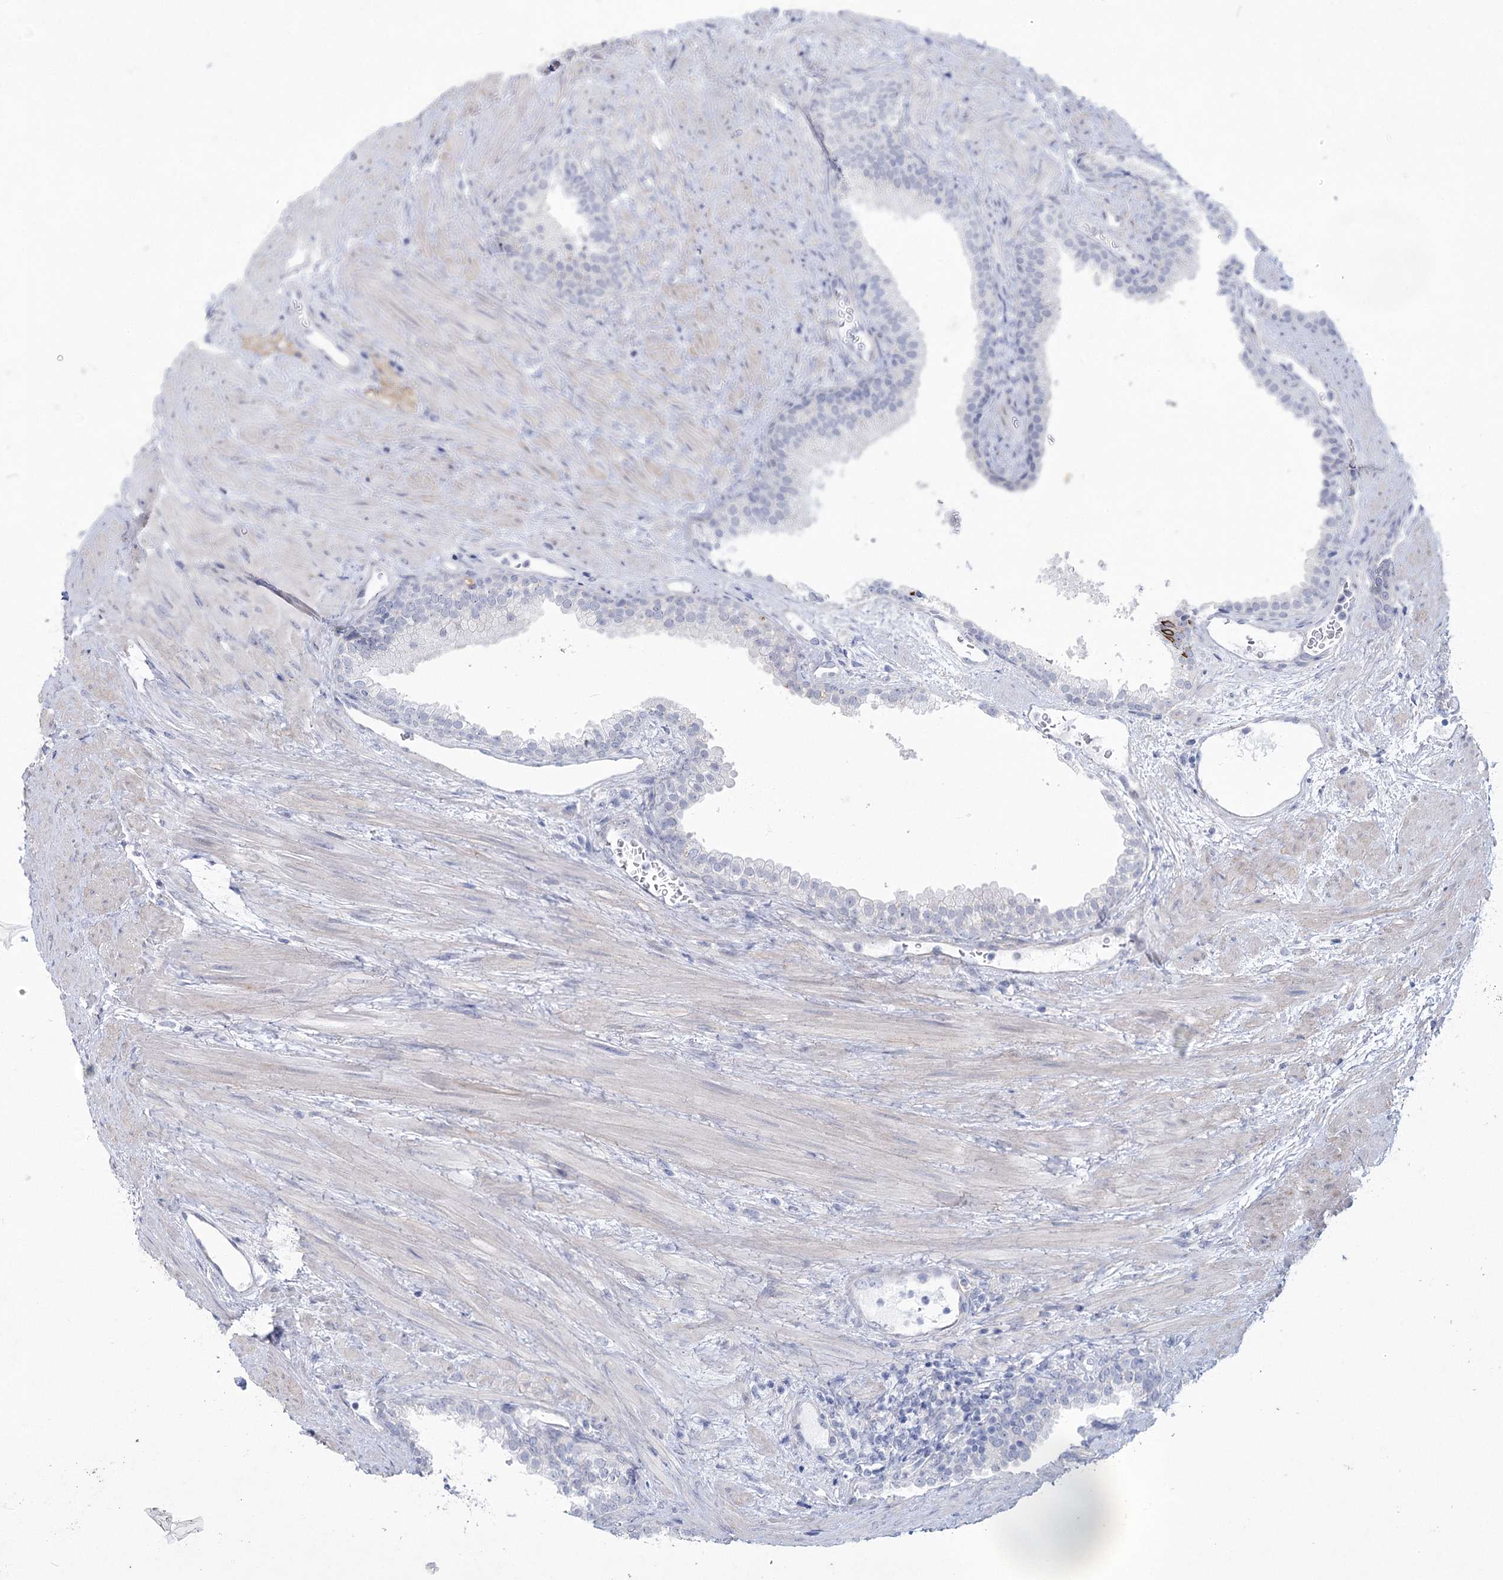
{"staining": {"intensity": "strong", "quantity": "25%-75%", "location": "cytoplasmic/membranous"}, "tissue": "prostate", "cell_type": "Glandular cells", "image_type": "normal", "snomed": [{"axis": "morphology", "description": "Normal tissue, NOS"}, {"axis": "topography", "description": "Prostate"}], "caption": "A high-resolution image shows immunohistochemistry (IHC) staining of unremarkable prostate, which reveals strong cytoplasmic/membranous staining in approximately 25%-75% of glandular cells. Using DAB (3,3'-diaminobenzidine) (brown) and hematoxylin (blue) stains, captured at high magnification using brightfield microscopy.", "gene": "CCDC88A", "patient": {"sex": "male", "age": 76}}